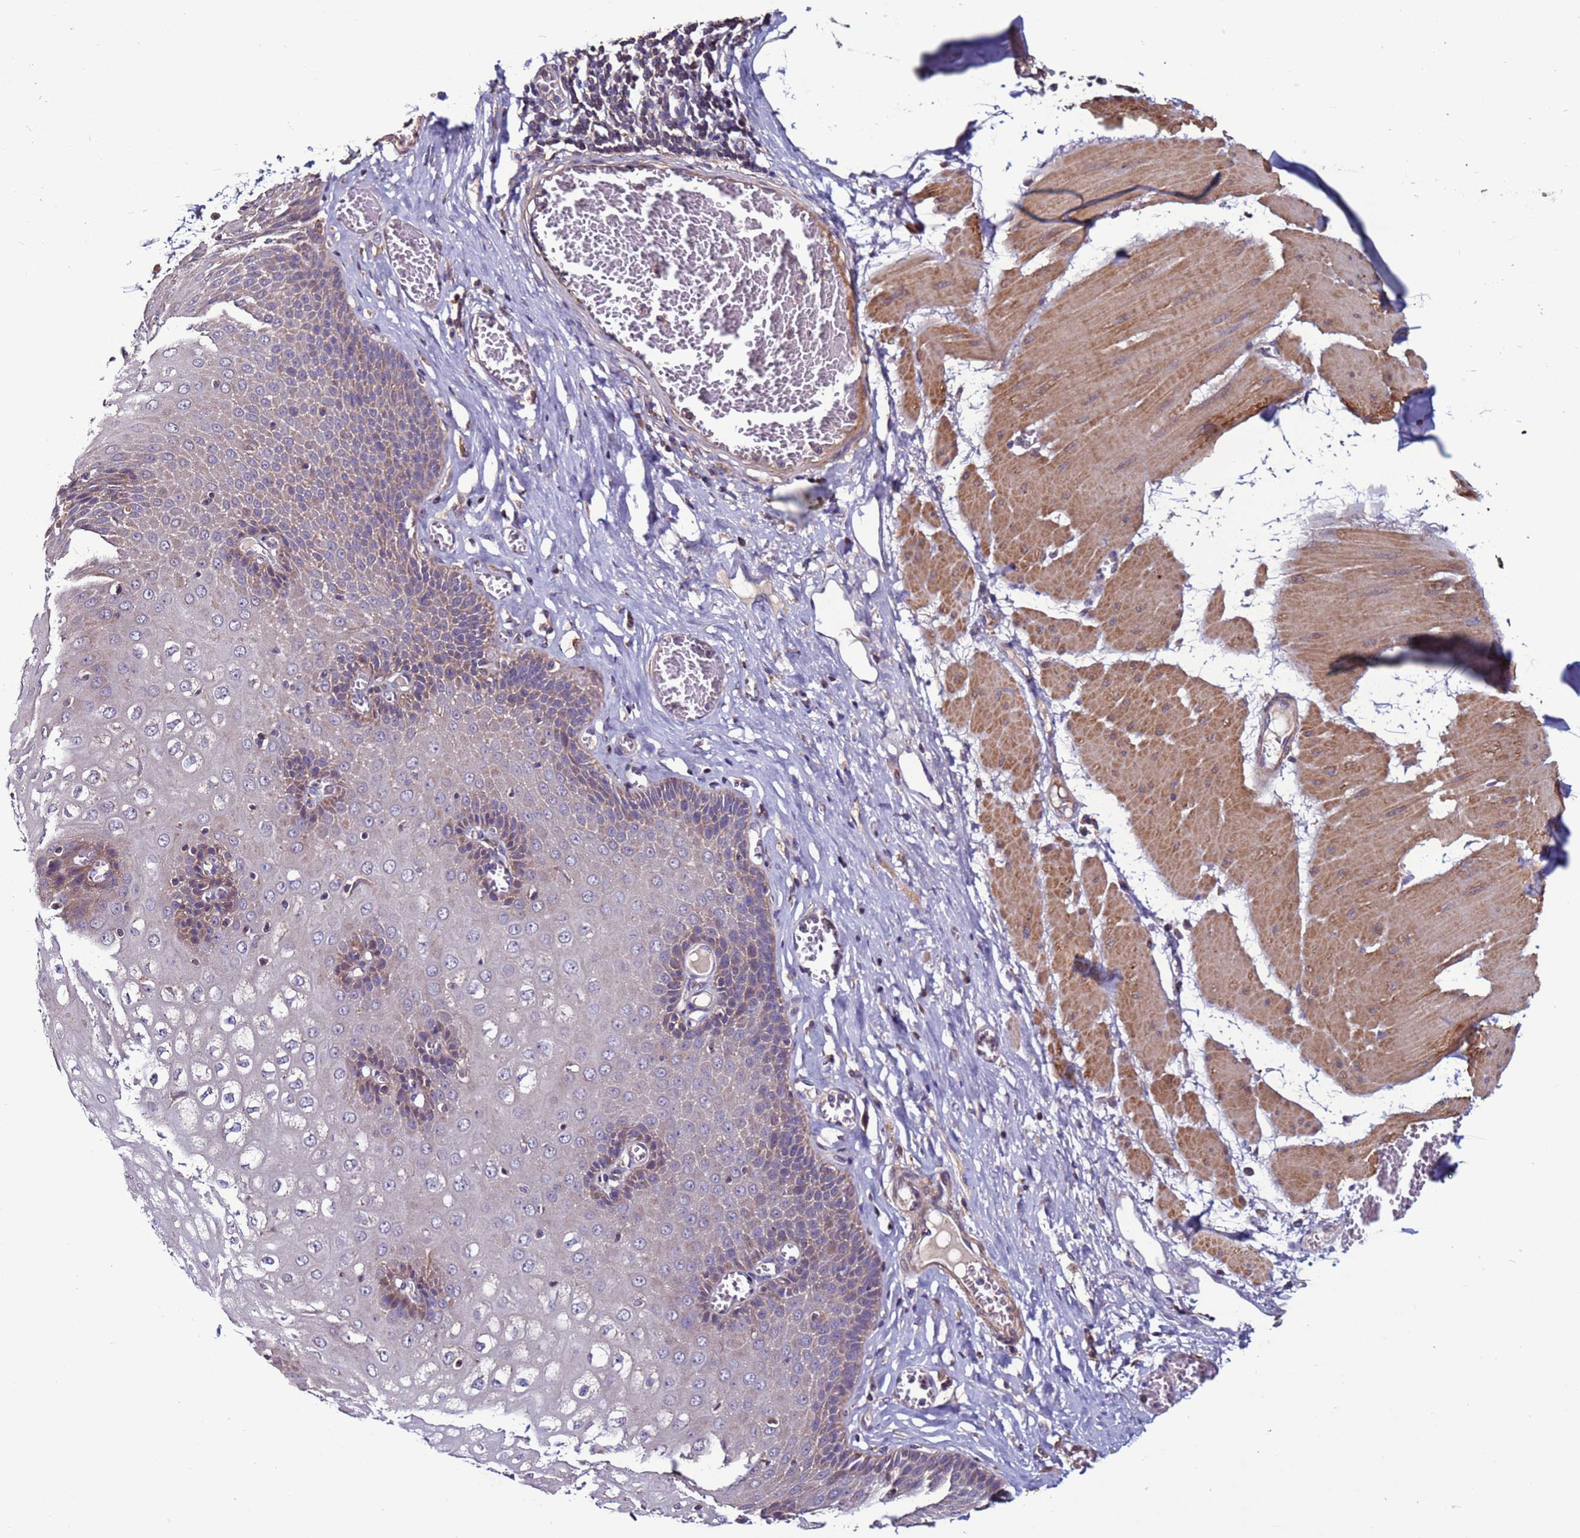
{"staining": {"intensity": "weak", "quantity": "25%-75%", "location": "cytoplasmic/membranous"}, "tissue": "esophagus", "cell_type": "Squamous epithelial cells", "image_type": "normal", "snomed": [{"axis": "morphology", "description": "Normal tissue, NOS"}, {"axis": "topography", "description": "Esophagus"}], "caption": "Immunohistochemical staining of unremarkable human esophagus shows 25%-75% levels of weak cytoplasmic/membranous protein positivity in approximately 25%-75% of squamous epithelial cells.", "gene": "CEP55", "patient": {"sex": "male", "age": 60}}